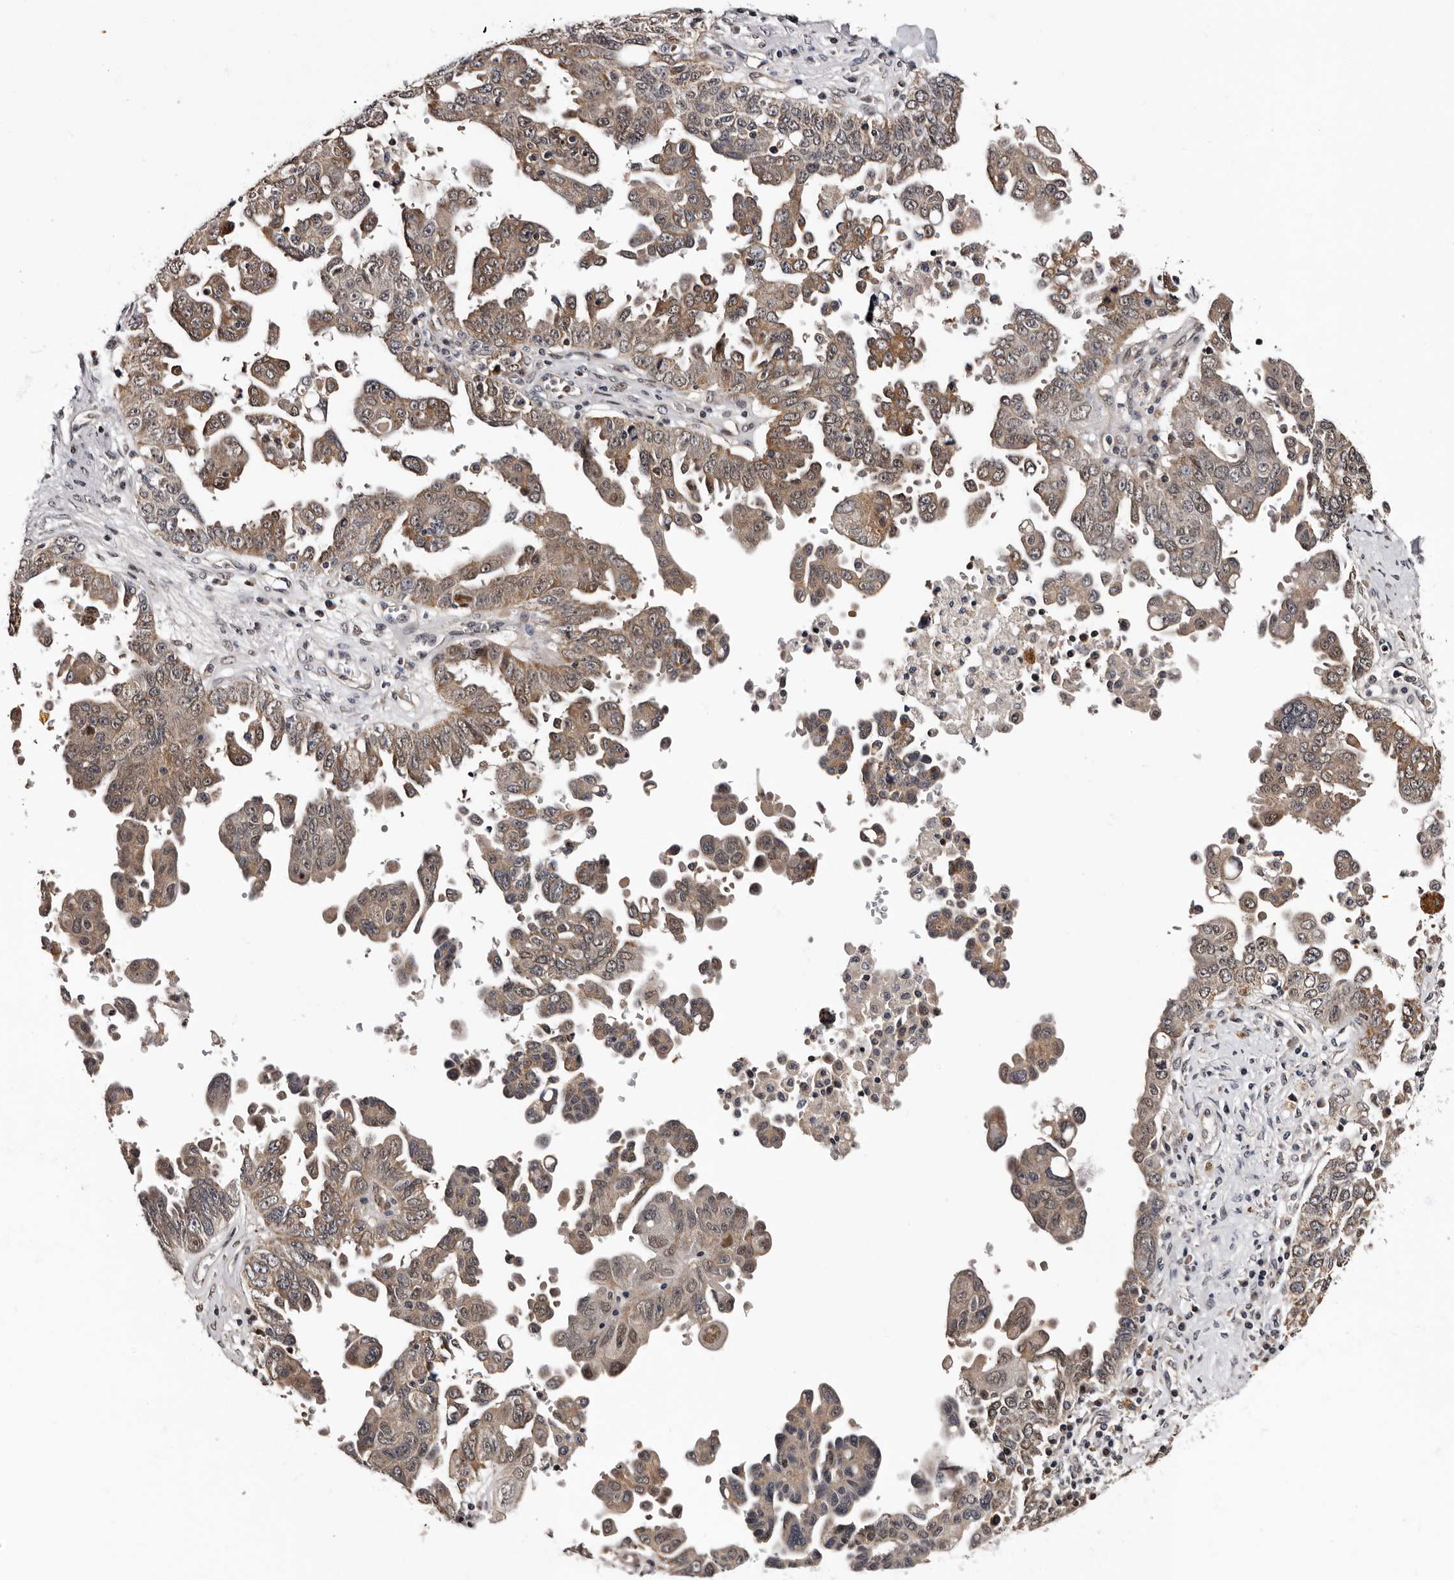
{"staining": {"intensity": "weak", "quantity": ">75%", "location": "cytoplasmic/membranous"}, "tissue": "ovarian cancer", "cell_type": "Tumor cells", "image_type": "cancer", "snomed": [{"axis": "morphology", "description": "Carcinoma, endometroid"}, {"axis": "topography", "description": "Ovary"}], "caption": "The histopathology image exhibits immunohistochemical staining of ovarian endometroid carcinoma. There is weak cytoplasmic/membranous expression is seen in about >75% of tumor cells.", "gene": "GLRX3", "patient": {"sex": "female", "age": 62}}